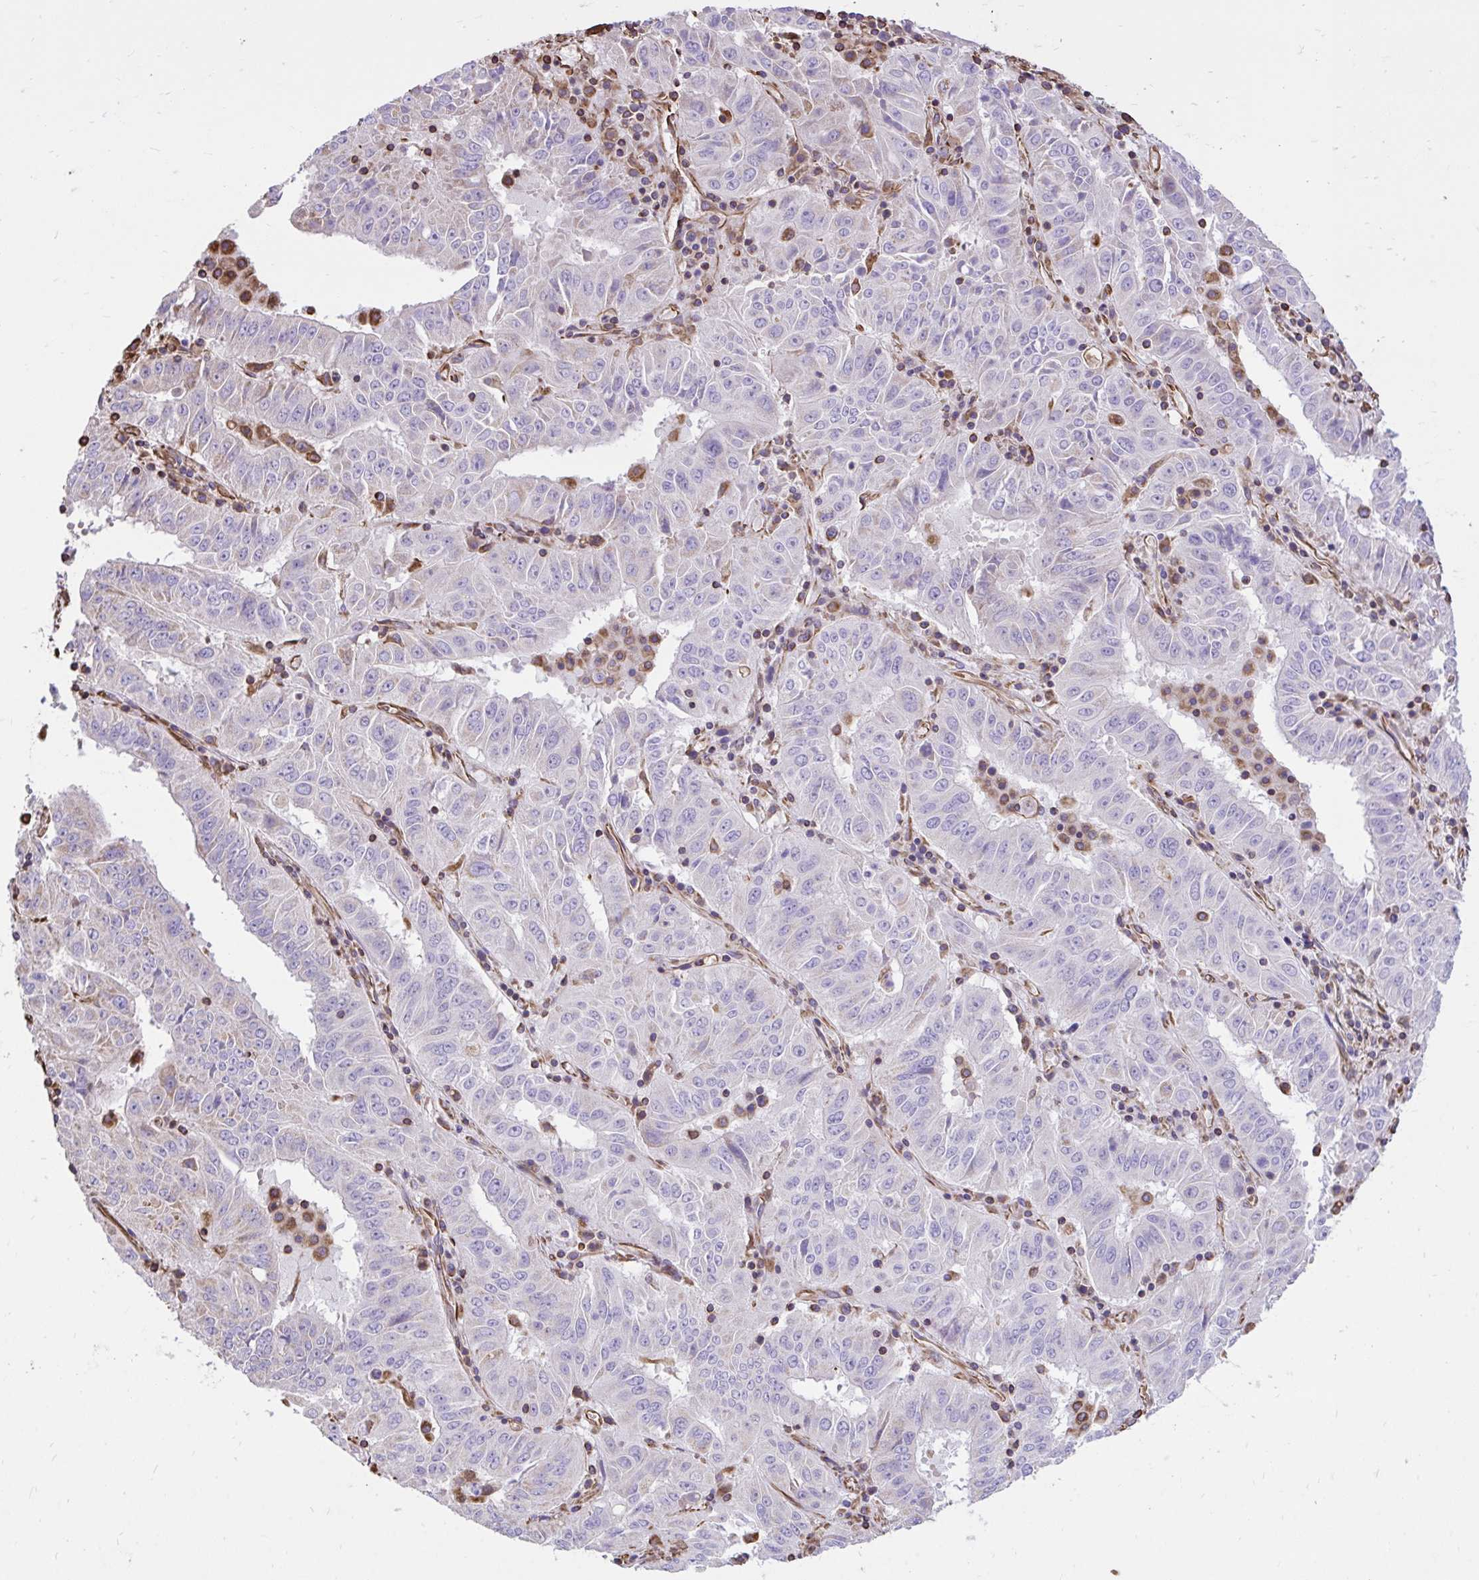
{"staining": {"intensity": "negative", "quantity": "none", "location": "none"}, "tissue": "pancreatic cancer", "cell_type": "Tumor cells", "image_type": "cancer", "snomed": [{"axis": "morphology", "description": "Adenocarcinoma, NOS"}, {"axis": "topography", "description": "Pancreas"}], "caption": "The IHC image has no significant staining in tumor cells of pancreatic cancer (adenocarcinoma) tissue.", "gene": "RNF103", "patient": {"sex": "male", "age": 63}}